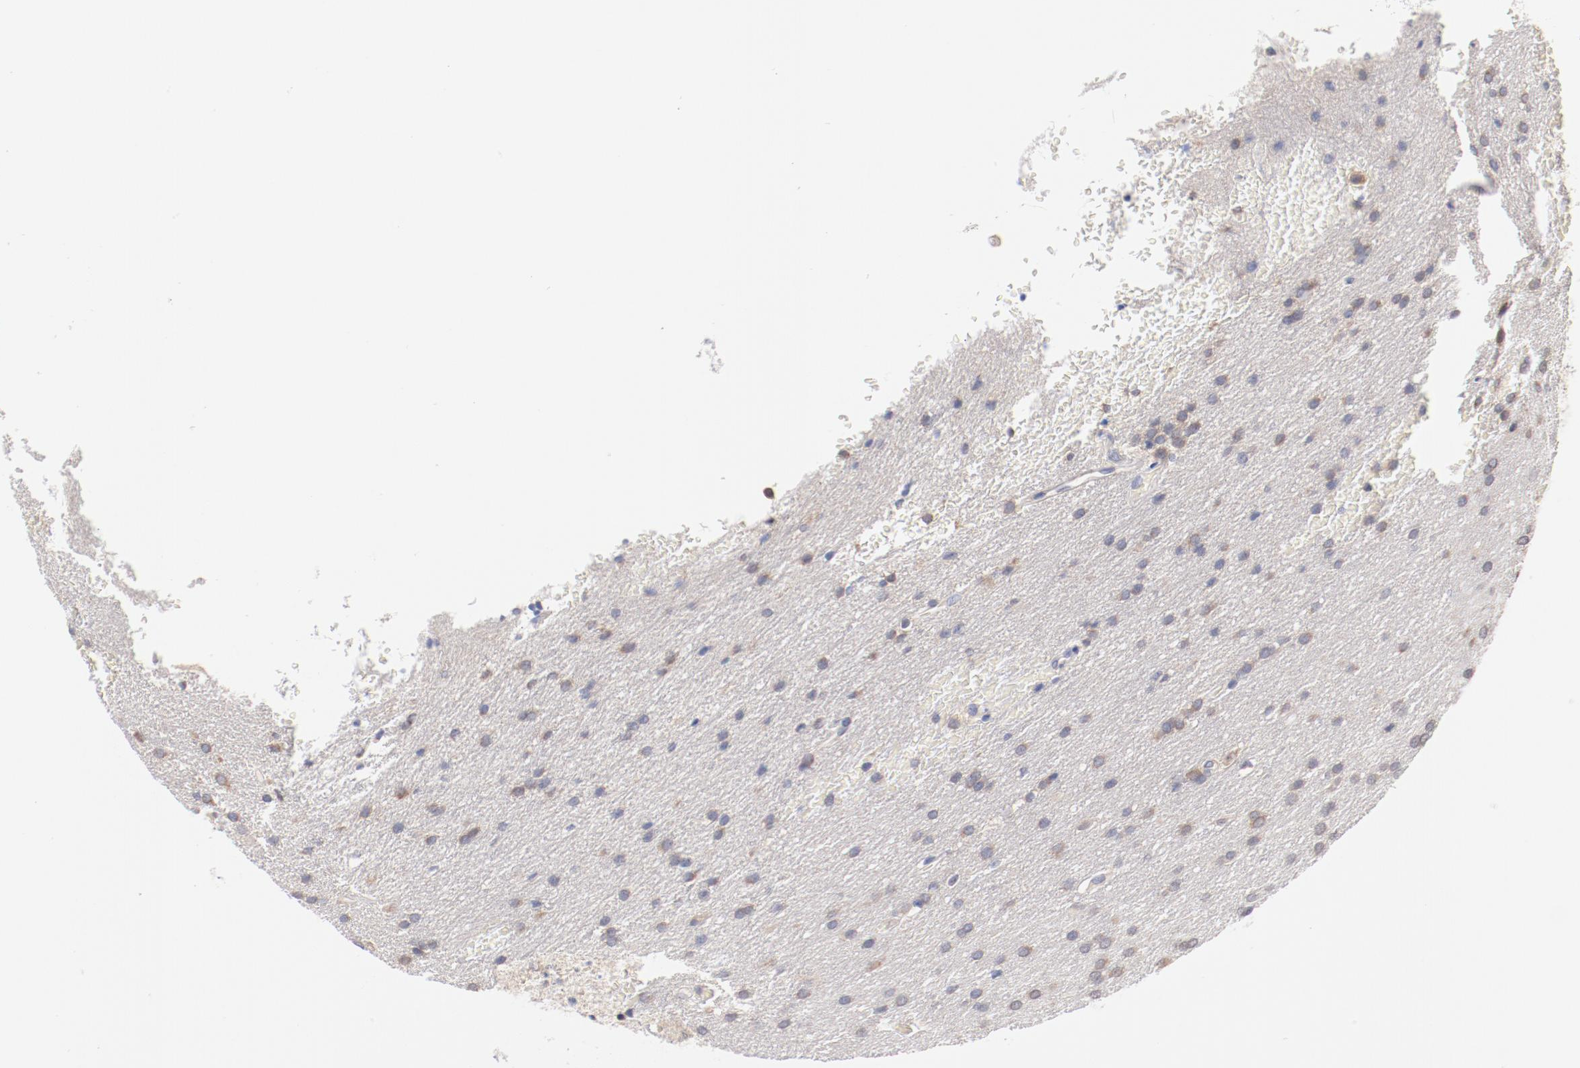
{"staining": {"intensity": "weak", "quantity": "25%-75%", "location": "cytoplasmic/membranous"}, "tissue": "glioma", "cell_type": "Tumor cells", "image_type": "cancer", "snomed": [{"axis": "morphology", "description": "Glioma, malignant, Low grade"}, {"axis": "topography", "description": "Brain"}], "caption": "Immunohistochemistry (DAB (3,3'-diaminobenzidine)) staining of glioma exhibits weak cytoplasmic/membranous protein expression in about 25%-75% of tumor cells.", "gene": "SETD3", "patient": {"sex": "female", "age": 32}}